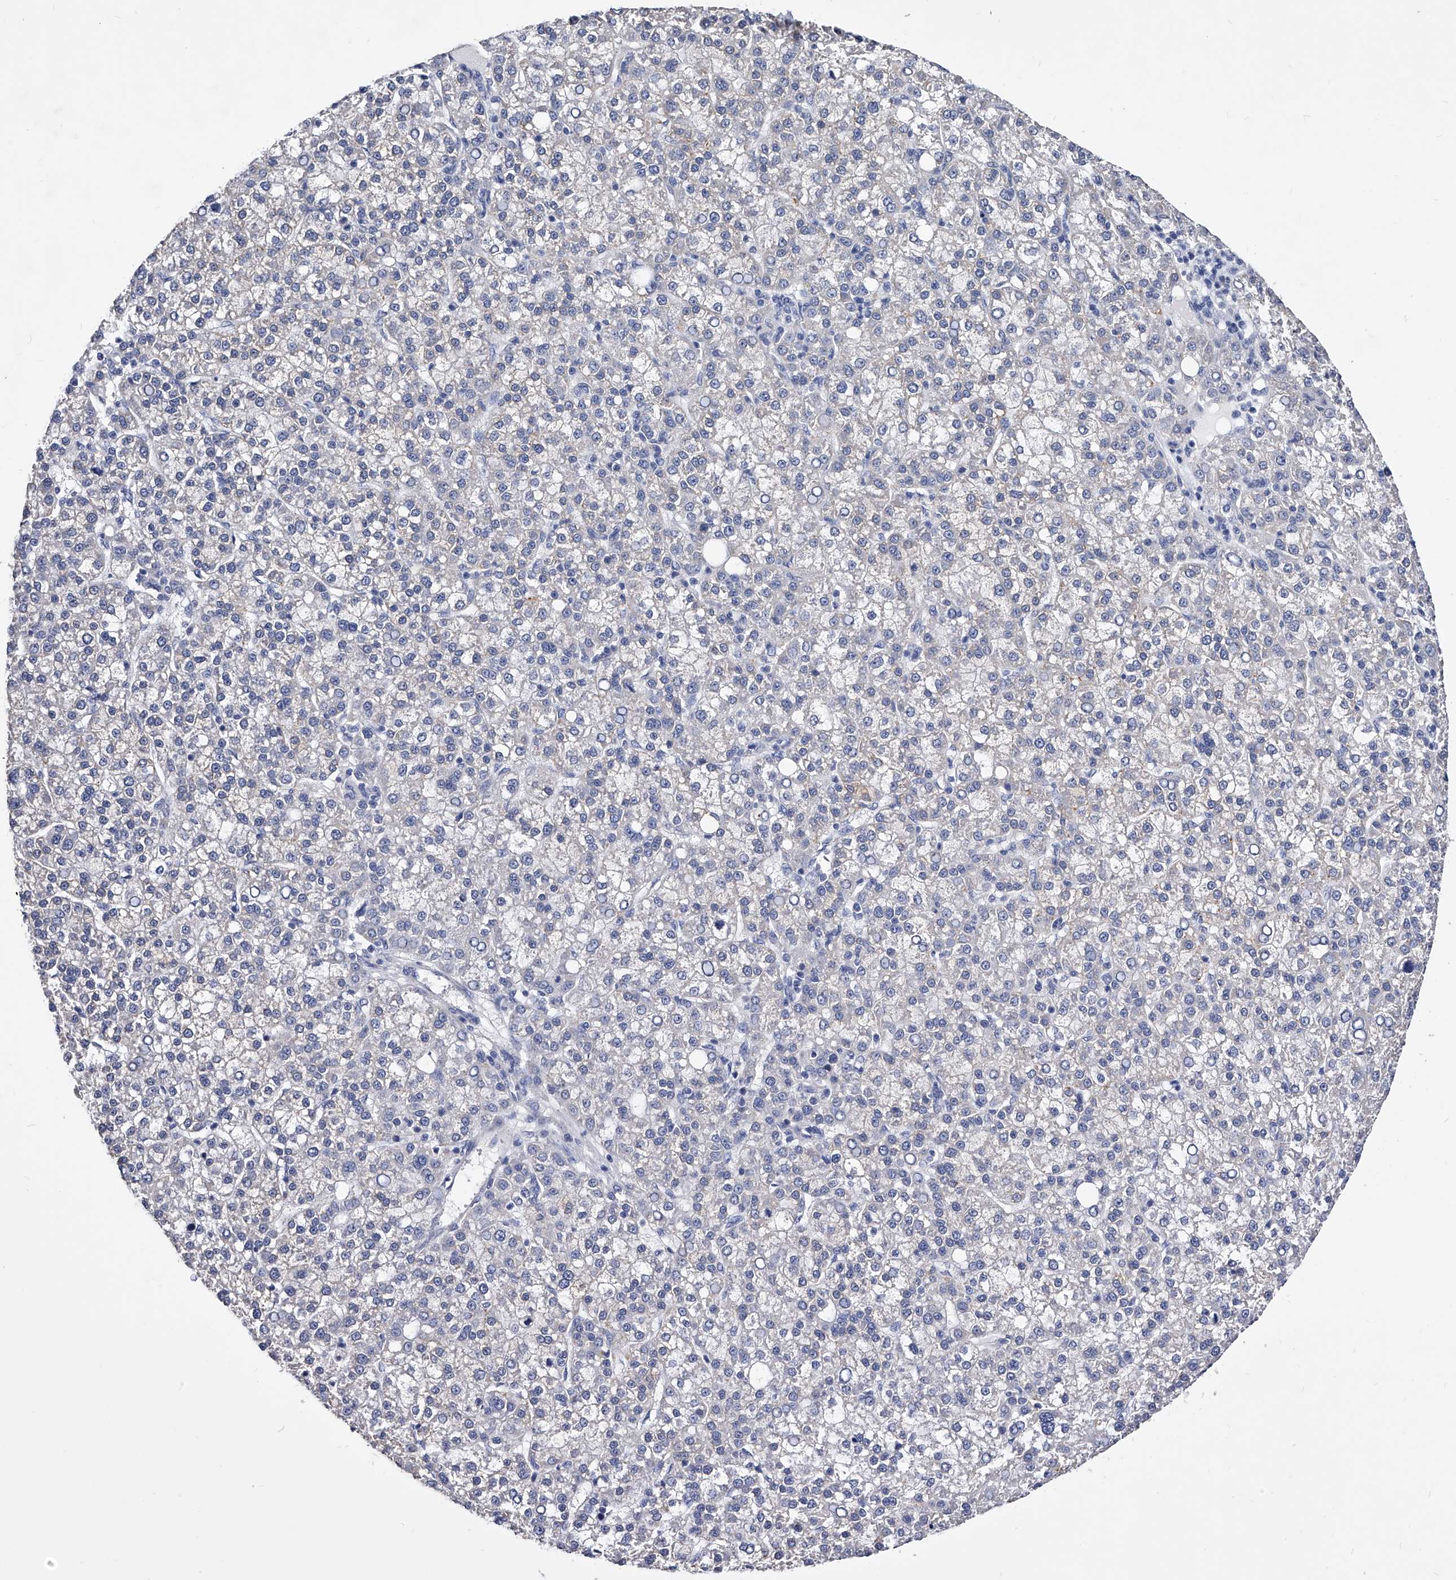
{"staining": {"intensity": "negative", "quantity": "none", "location": "none"}, "tissue": "liver cancer", "cell_type": "Tumor cells", "image_type": "cancer", "snomed": [{"axis": "morphology", "description": "Carcinoma, Hepatocellular, NOS"}, {"axis": "topography", "description": "Liver"}], "caption": "A micrograph of human liver cancer (hepatocellular carcinoma) is negative for staining in tumor cells.", "gene": "ZNF529", "patient": {"sex": "female", "age": 58}}